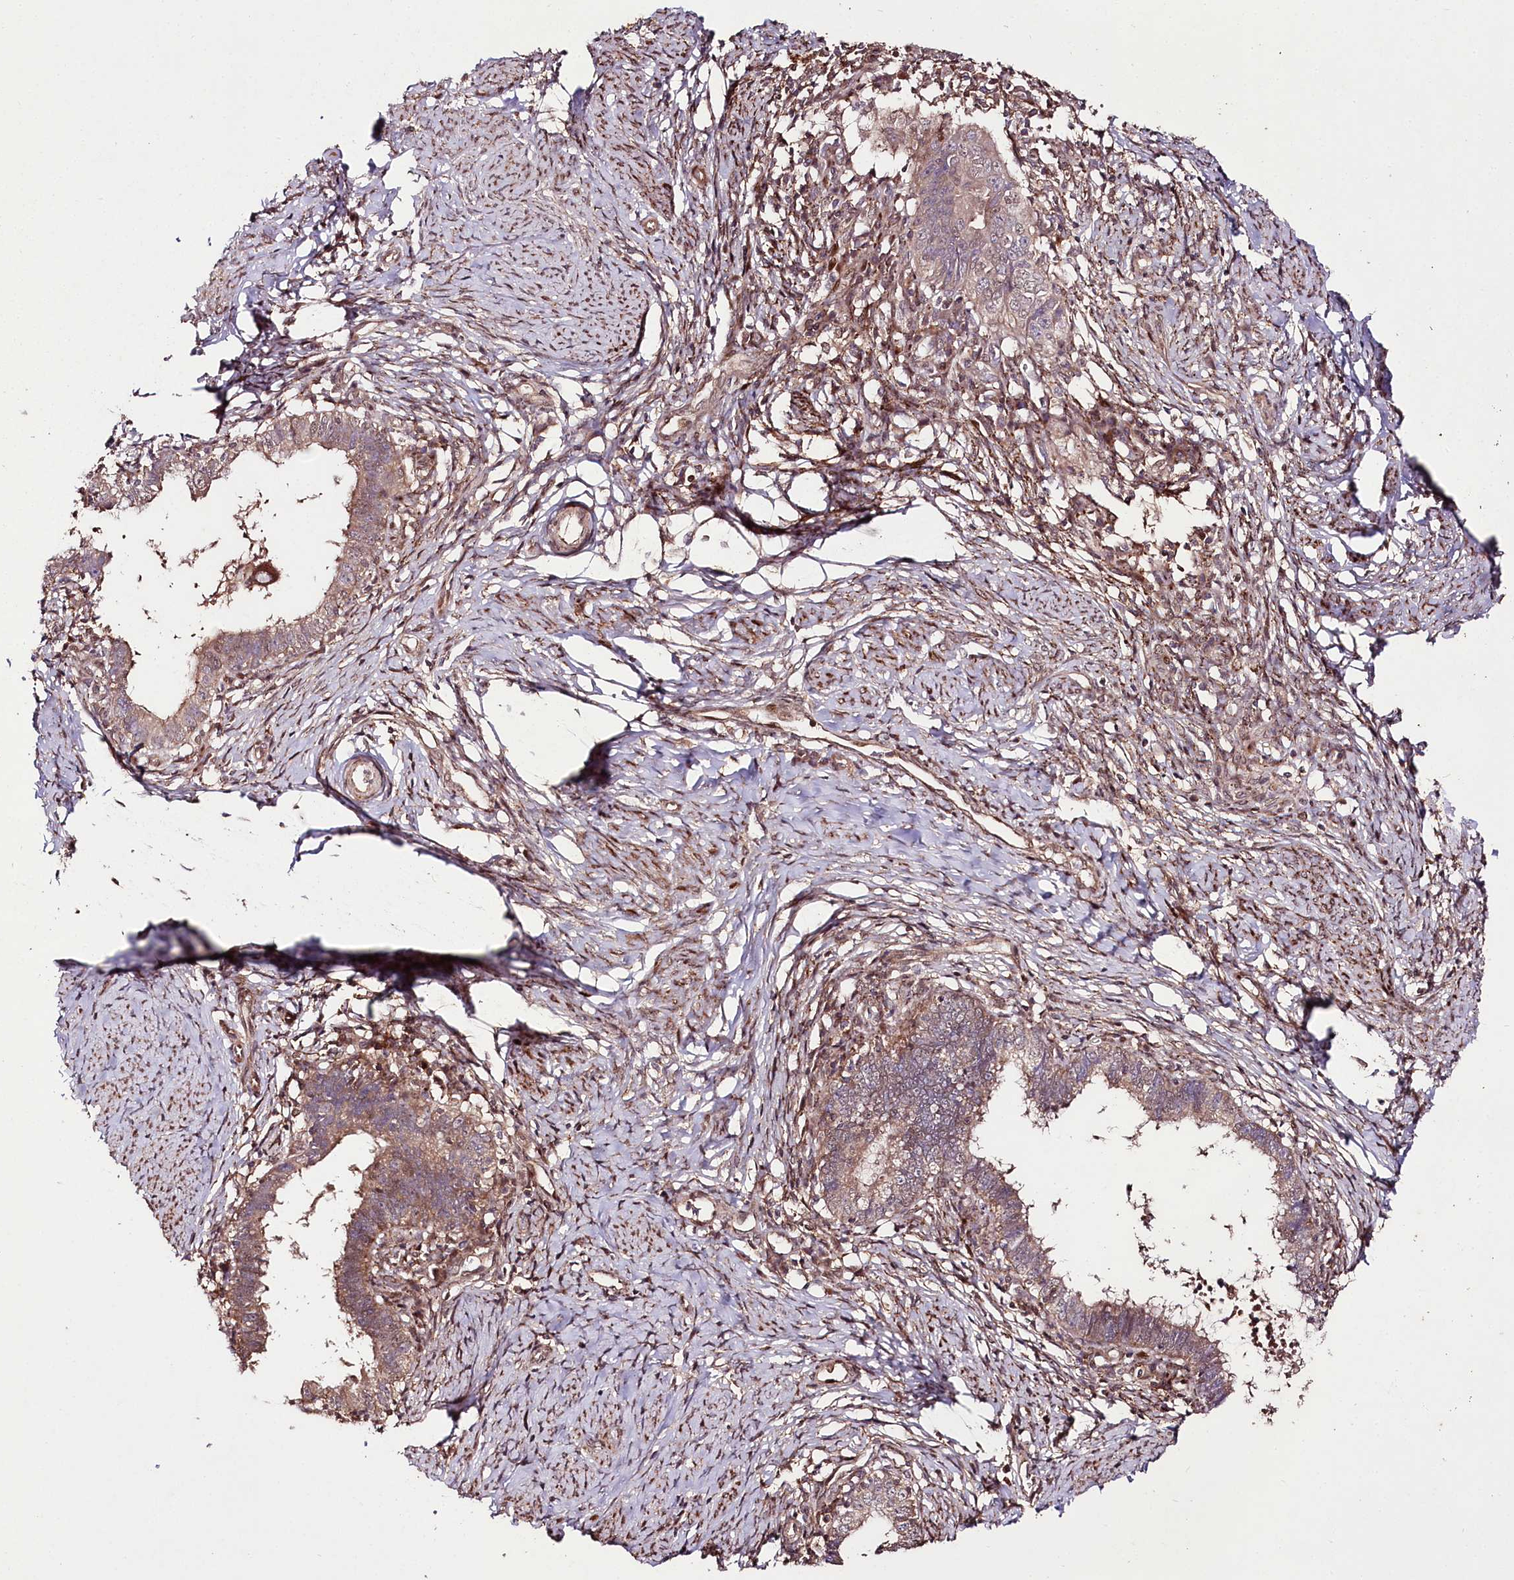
{"staining": {"intensity": "weak", "quantity": ">75%", "location": "cytoplasmic/membranous"}, "tissue": "cervical cancer", "cell_type": "Tumor cells", "image_type": "cancer", "snomed": [{"axis": "morphology", "description": "Adenocarcinoma, NOS"}, {"axis": "topography", "description": "Cervix"}], "caption": "A brown stain highlights weak cytoplasmic/membranous positivity of a protein in cervical cancer (adenocarcinoma) tumor cells.", "gene": "PHLDB1", "patient": {"sex": "female", "age": 36}}